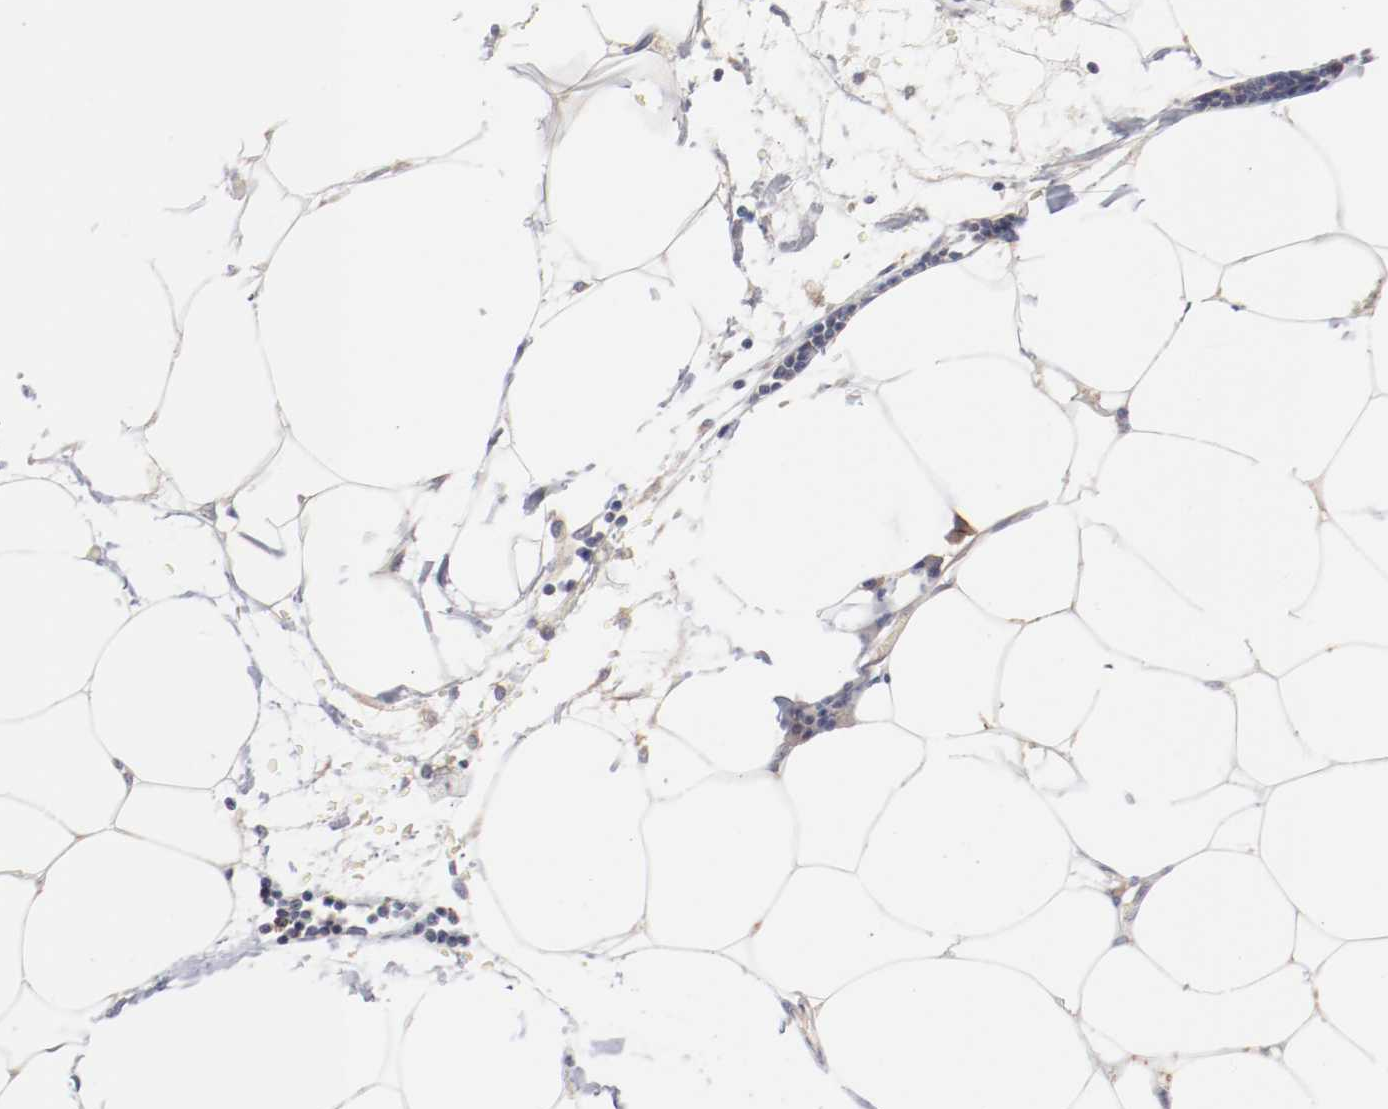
{"staining": {"intensity": "negative", "quantity": "none", "location": "none"}, "tissue": "adipose tissue", "cell_type": "Adipocytes", "image_type": "normal", "snomed": [{"axis": "morphology", "description": "Normal tissue, NOS"}, {"axis": "morphology", "description": "Adenocarcinoma, NOS"}, {"axis": "topography", "description": "Colon"}, {"axis": "topography", "description": "Peripheral nerve tissue"}], "caption": "Immunohistochemistry of unremarkable human adipose tissue shows no expression in adipocytes. (Immunohistochemistry (ihc), brightfield microscopy, high magnification).", "gene": "SETD3", "patient": {"sex": "male", "age": 14}}